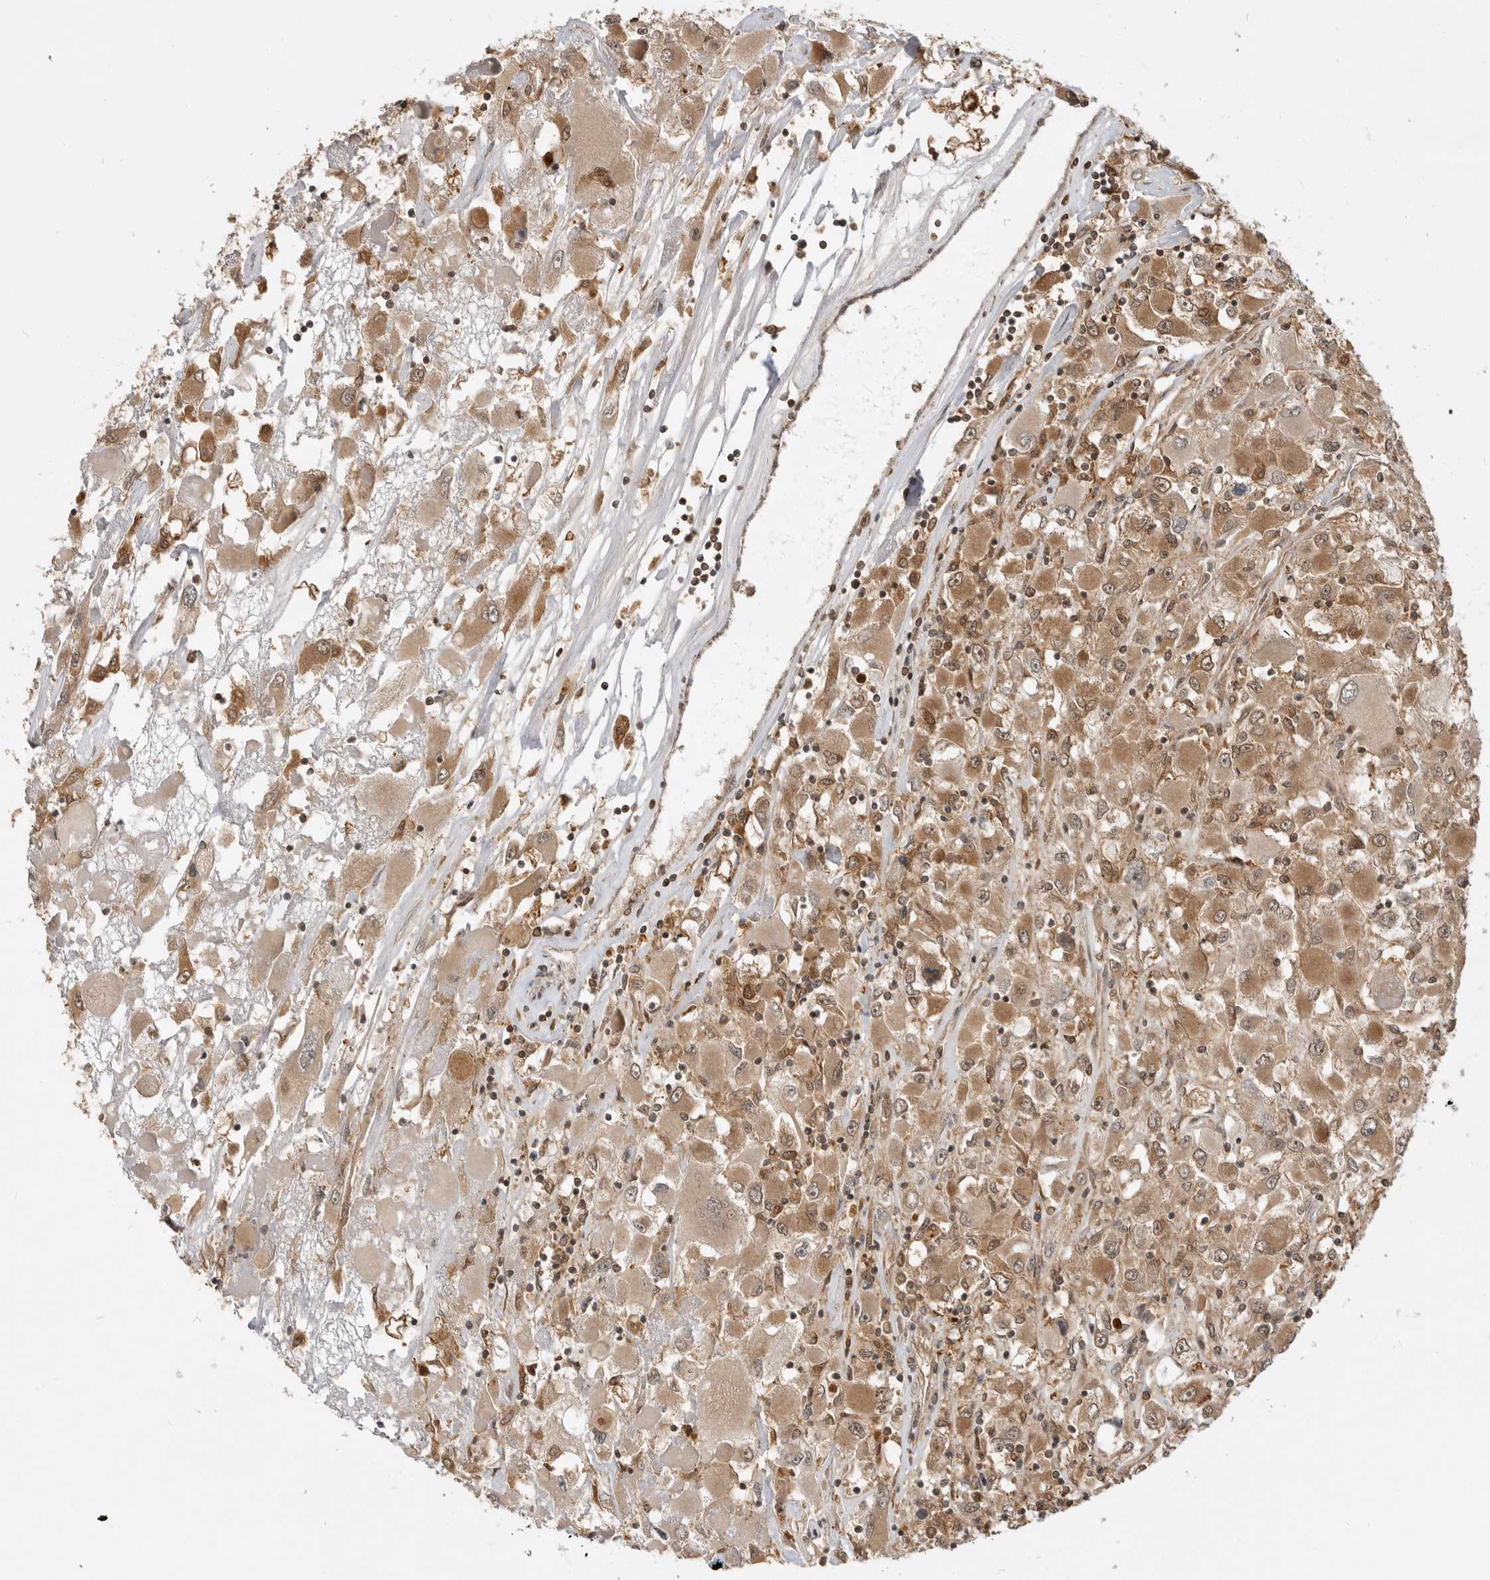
{"staining": {"intensity": "moderate", "quantity": ">75%", "location": "cytoplasmic/membranous"}, "tissue": "renal cancer", "cell_type": "Tumor cells", "image_type": "cancer", "snomed": [{"axis": "morphology", "description": "Adenocarcinoma, NOS"}, {"axis": "topography", "description": "Kidney"}], "caption": "Human adenocarcinoma (renal) stained with a protein marker exhibits moderate staining in tumor cells.", "gene": "ADPRS", "patient": {"sex": "female", "age": 52}}